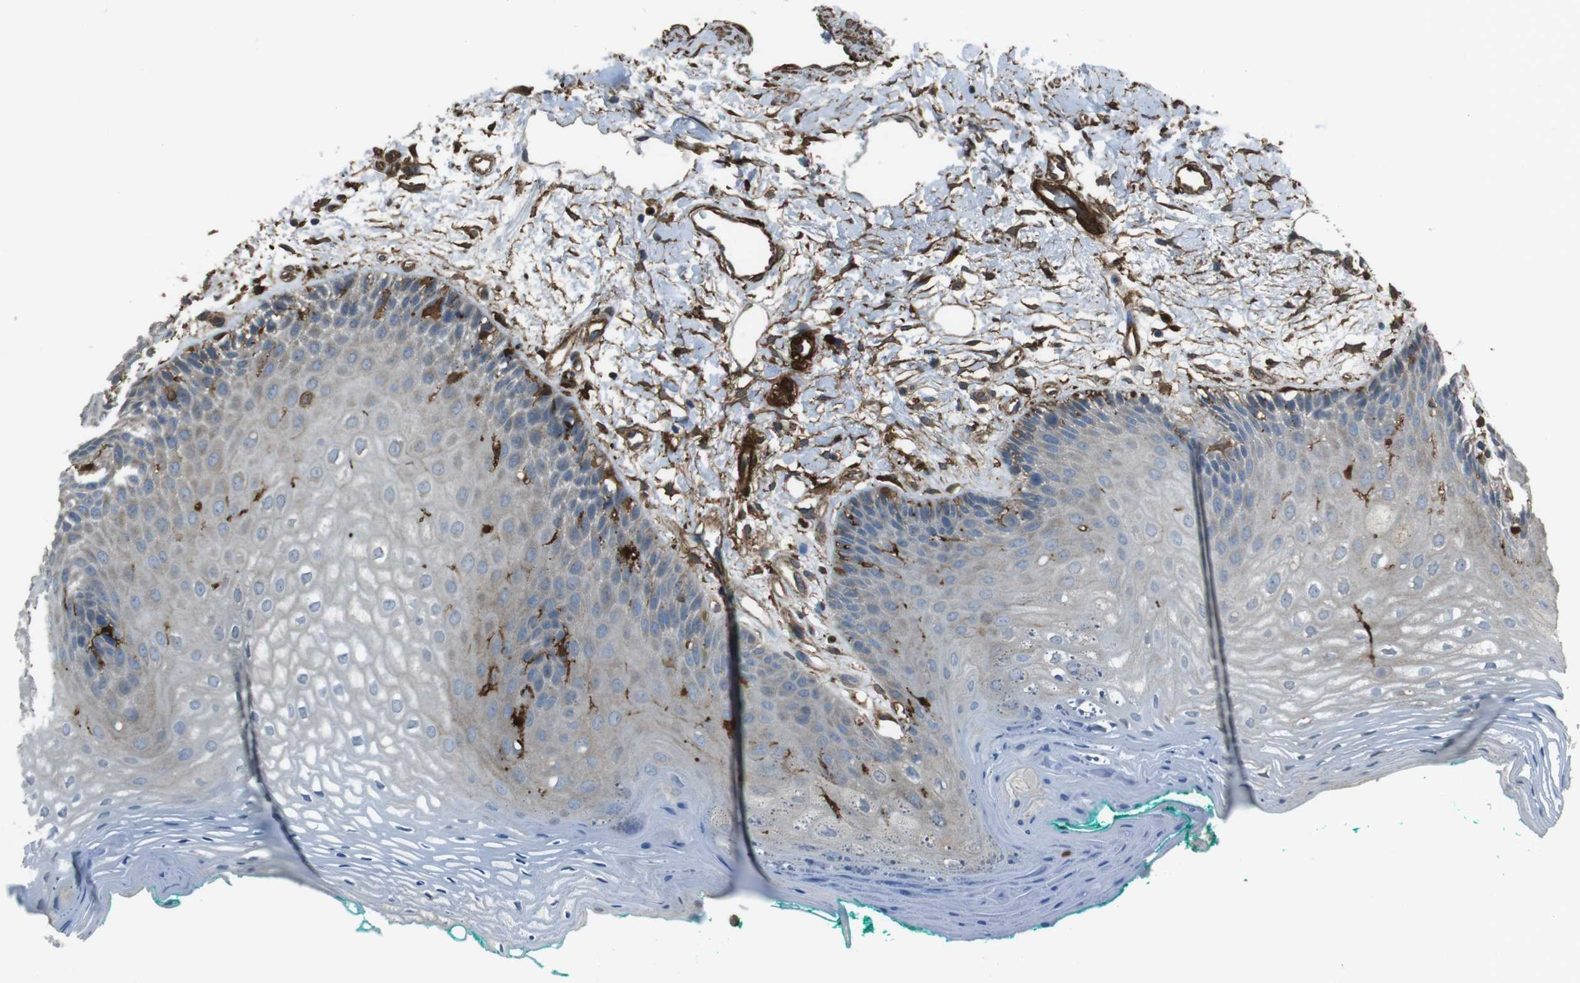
{"staining": {"intensity": "strong", "quantity": "<25%", "location": "cytoplasmic/membranous"}, "tissue": "oral mucosa", "cell_type": "Squamous epithelial cells", "image_type": "normal", "snomed": [{"axis": "morphology", "description": "Normal tissue, NOS"}, {"axis": "topography", "description": "Skeletal muscle"}, {"axis": "topography", "description": "Oral tissue"}, {"axis": "topography", "description": "Peripheral nerve tissue"}], "caption": "Immunohistochemical staining of benign human oral mucosa shows strong cytoplasmic/membranous protein staining in approximately <25% of squamous epithelial cells.", "gene": "SFT2D1", "patient": {"sex": "female", "age": 84}}